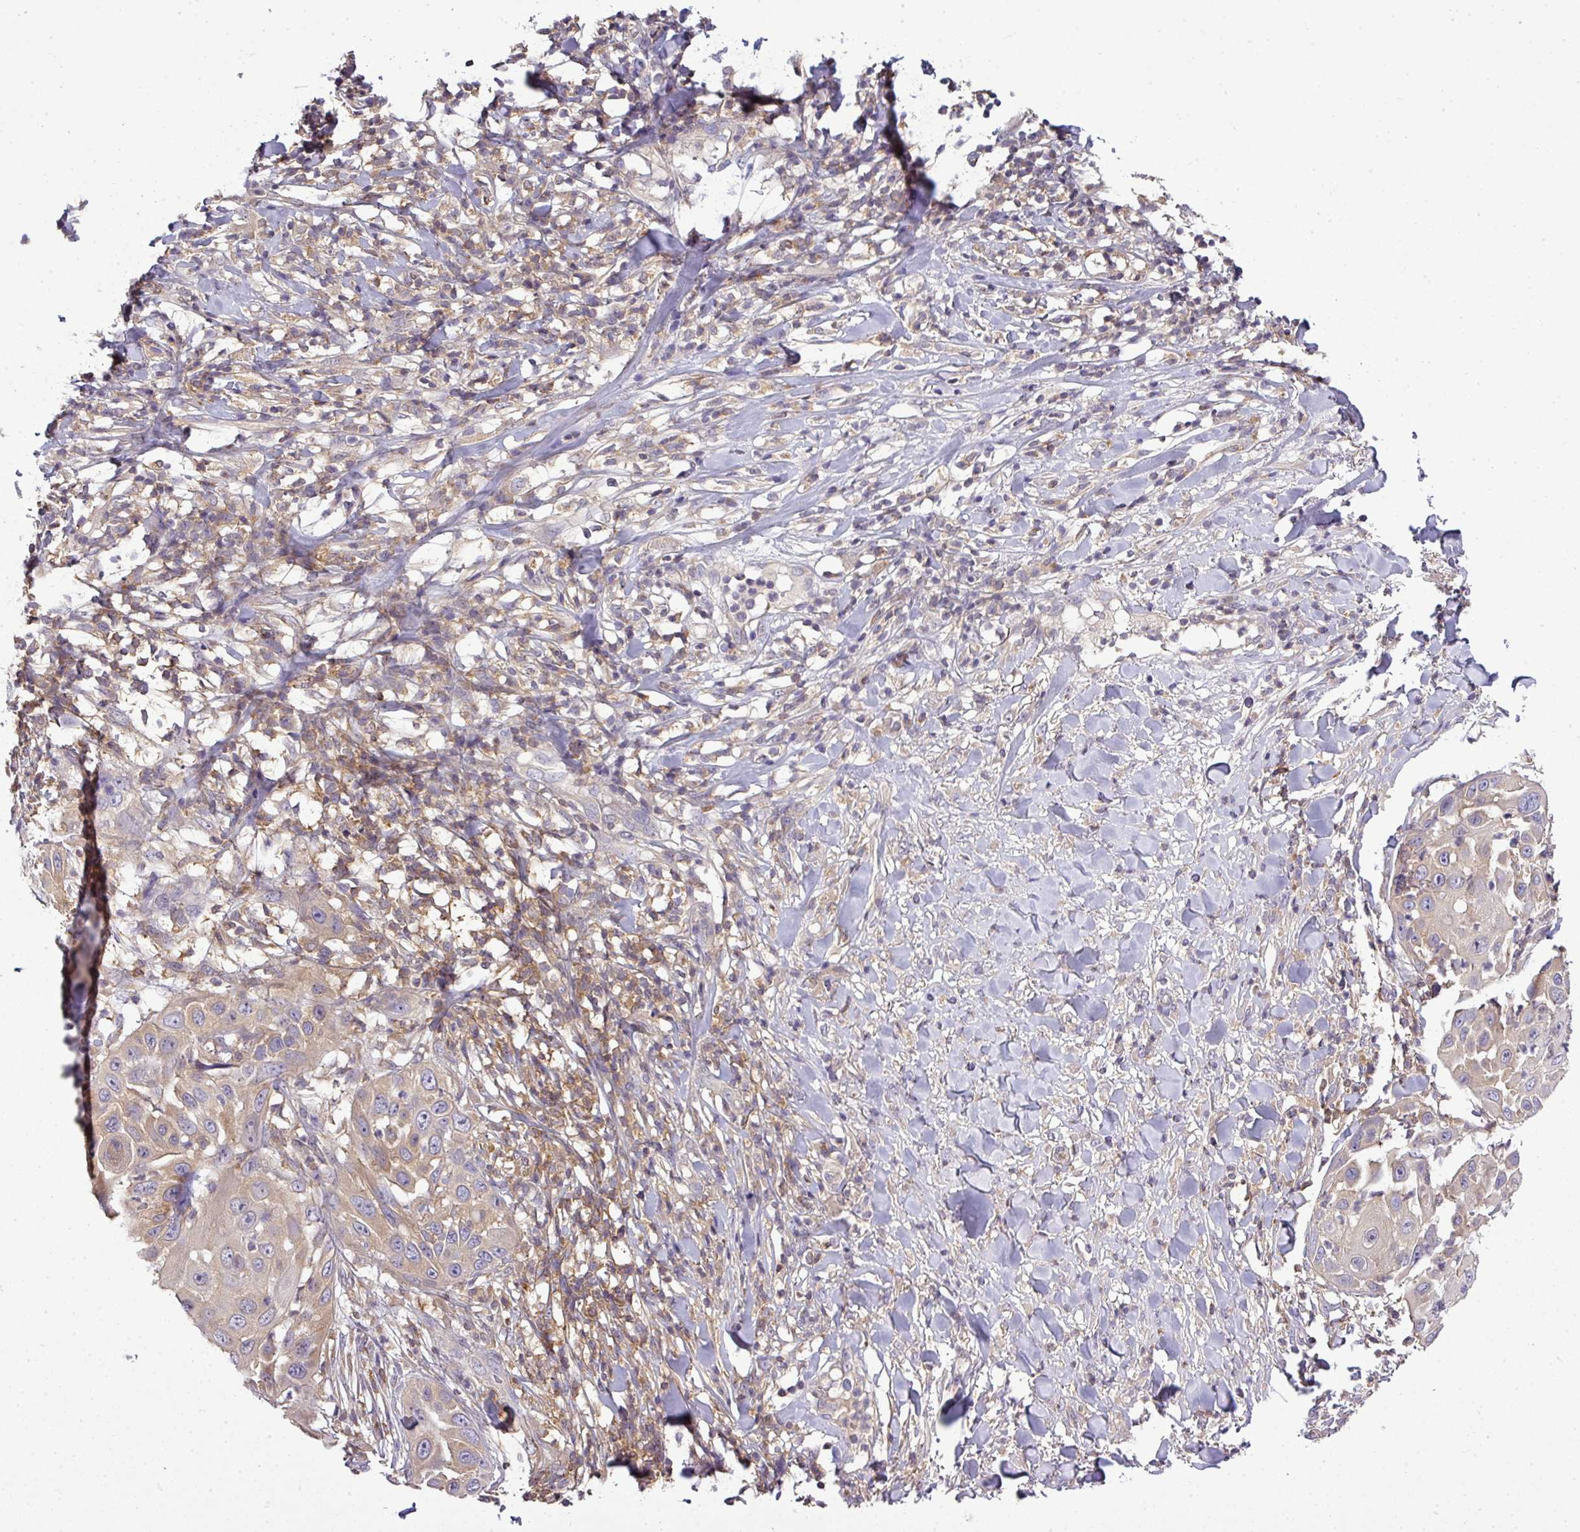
{"staining": {"intensity": "weak", "quantity": "25%-75%", "location": "cytoplasmic/membranous"}, "tissue": "skin cancer", "cell_type": "Tumor cells", "image_type": "cancer", "snomed": [{"axis": "morphology", "description": "Squamous cell carcinoma, NOS"}, {"axis": "topography", "description": "Skin"}], "caption": "Immunohistochemistry histopathology image of human skin cancer (squamous cell carcinoma) stained for a protein (brown), which exhibits low levels of weak cytoplasmic/membranous staining in about 25%-75% of tumor cells.", "gene": "STAT5A", "patient": {"sex": "female", "age": 44}}